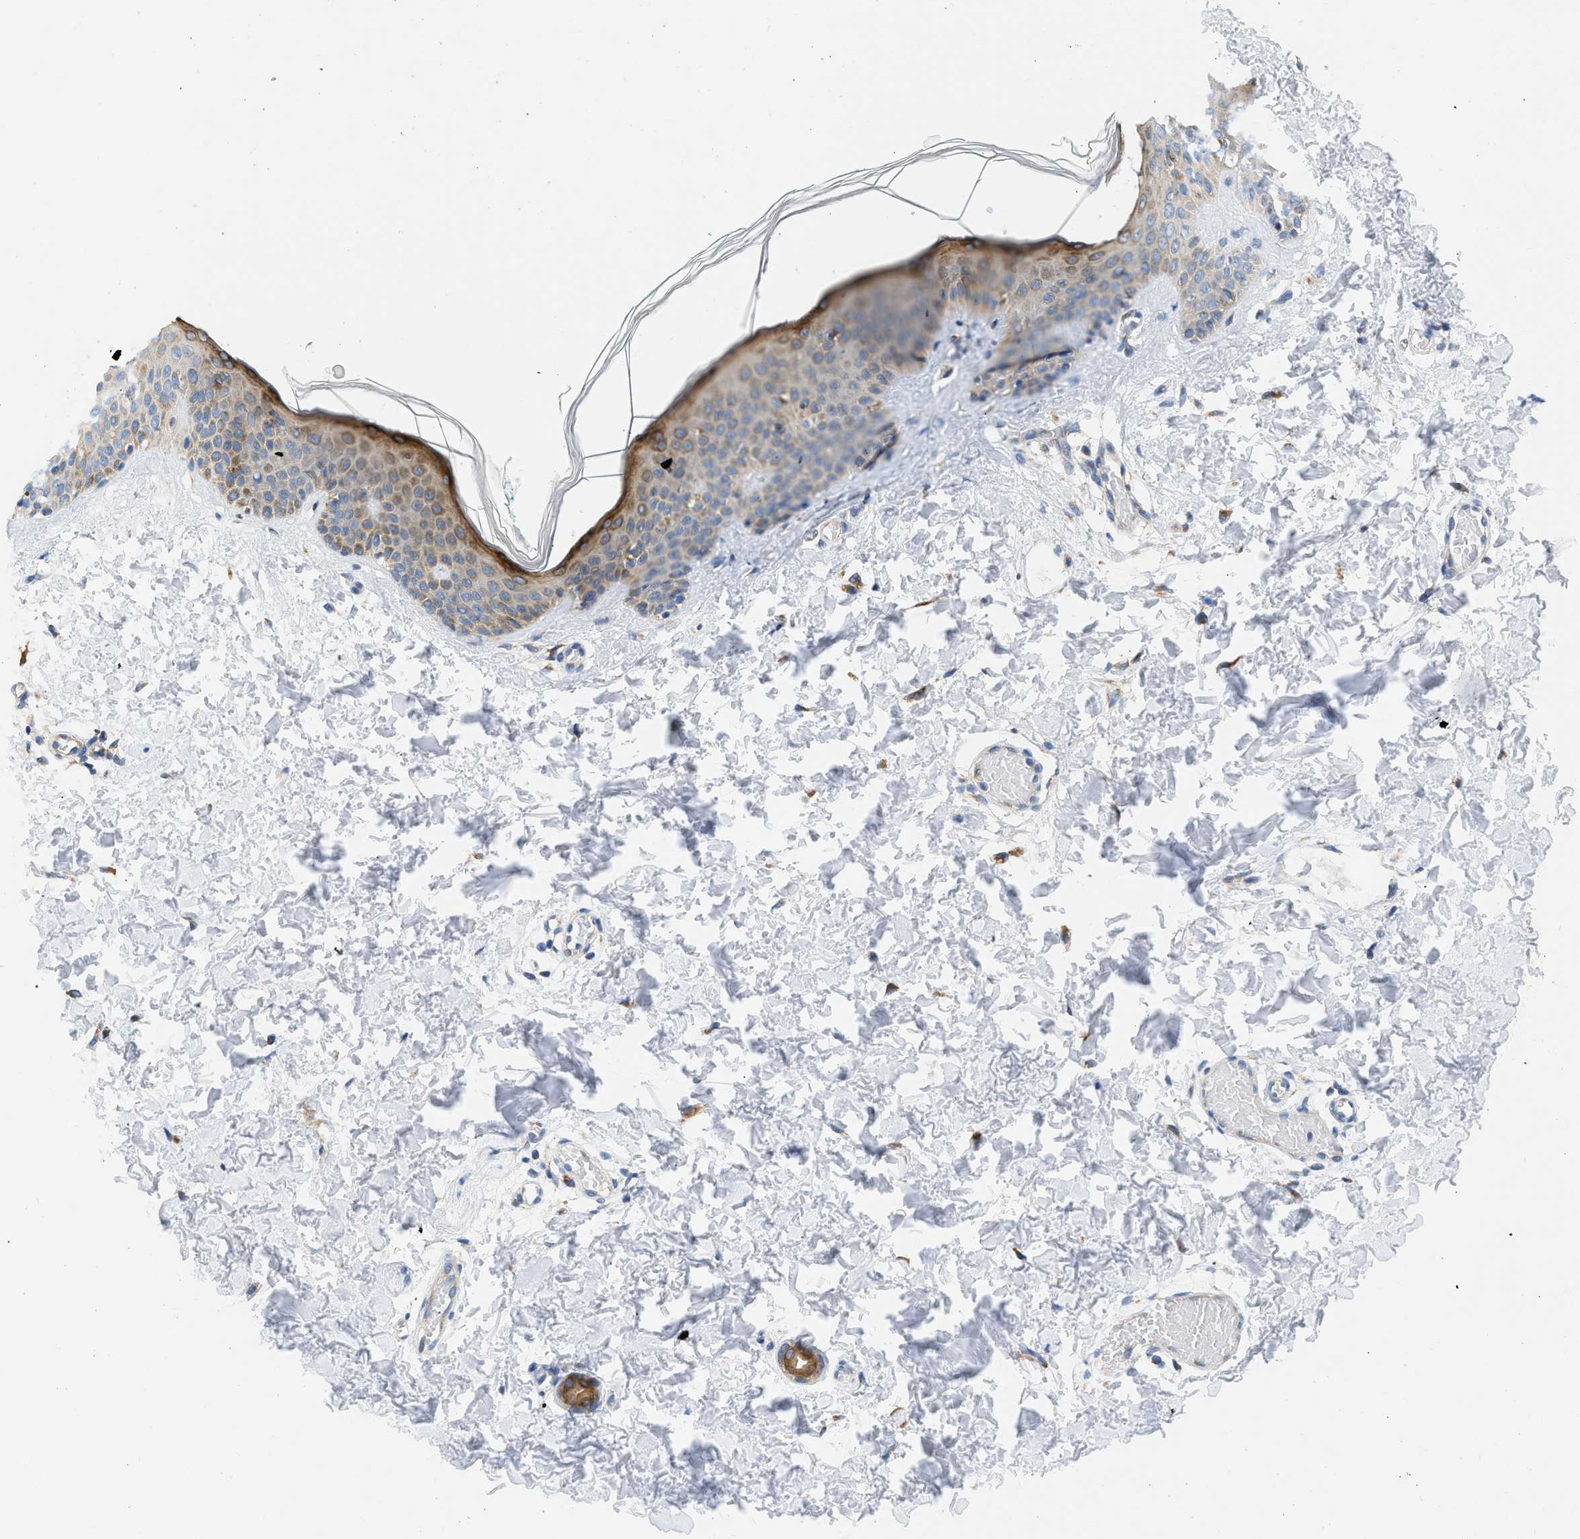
{"staining": {"intensity": "negative", "quantity": "none", "location": "none"}, "tissue": "skin", "cell_type": "Fibroblasts", "image_type": "normal", "snomed": [{"axis": "morphology", "description": "Normal tissue, NOS"}, {"axis": "topography", "description": "Skin"}], "caption": "This is an immunohistochemistry photomicrograph of benign human skin. There is no positivity in fibroblasts.", "gene": "CAMKK2", "patient": {"sex": "male", "age": 30}}